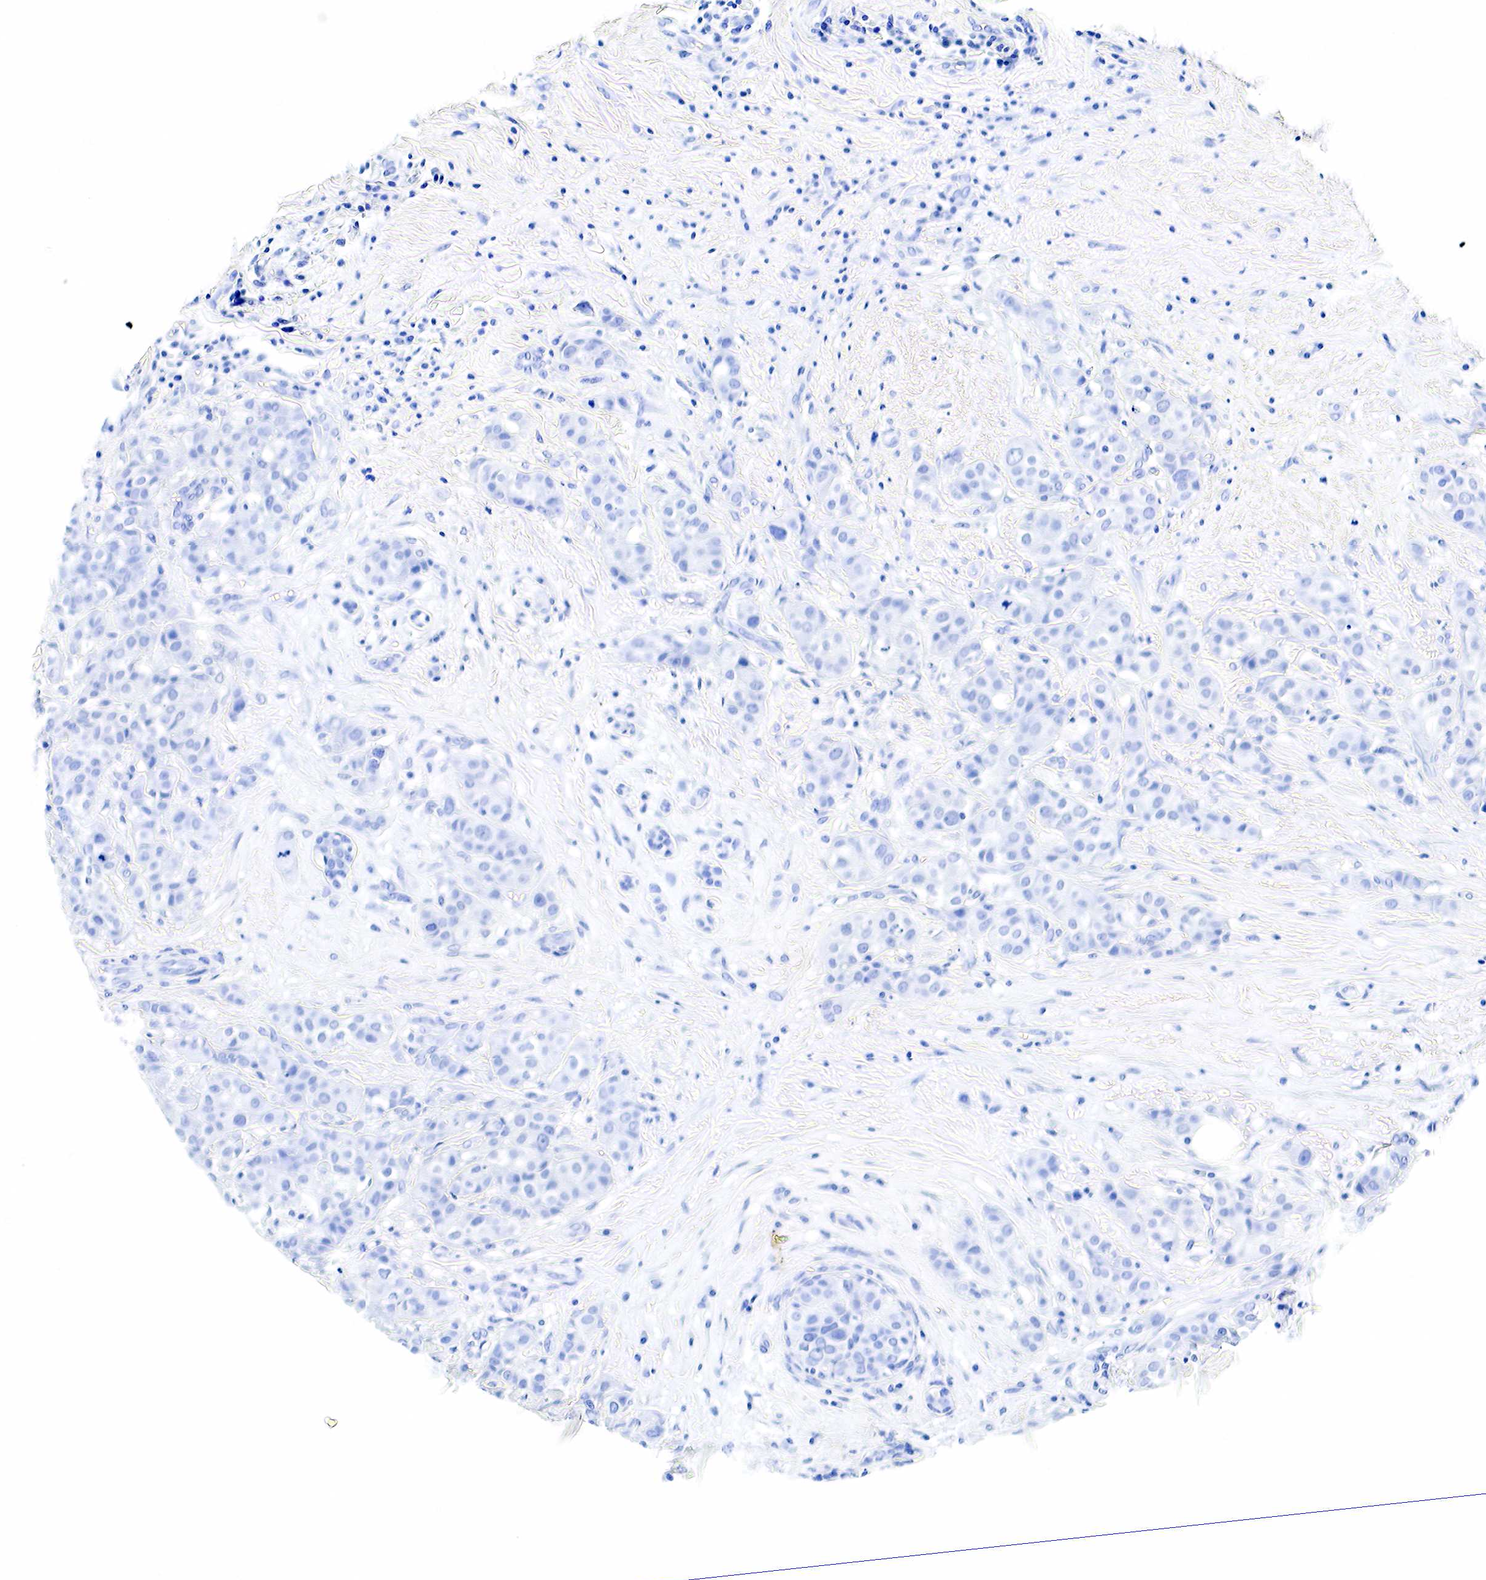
{"staining": {"intensity": "negative", "quantity": "none", "location": "none"}, "tissue": "breast cancer", "cell_type": "Tumor cells", "image_type": "cancer", "snomed": [{"axis": "morphology", "description": "Duct carcinoma"}, {"axis": "topography", "description": "Breast"}], "caption": "A photomicrograph of breast infiltrating ductal carcinoma stained for a protein demonstrates no brown staining in tumor cells.", "gene": "GAST", "patient": {"sex": "female", "age": 55}}